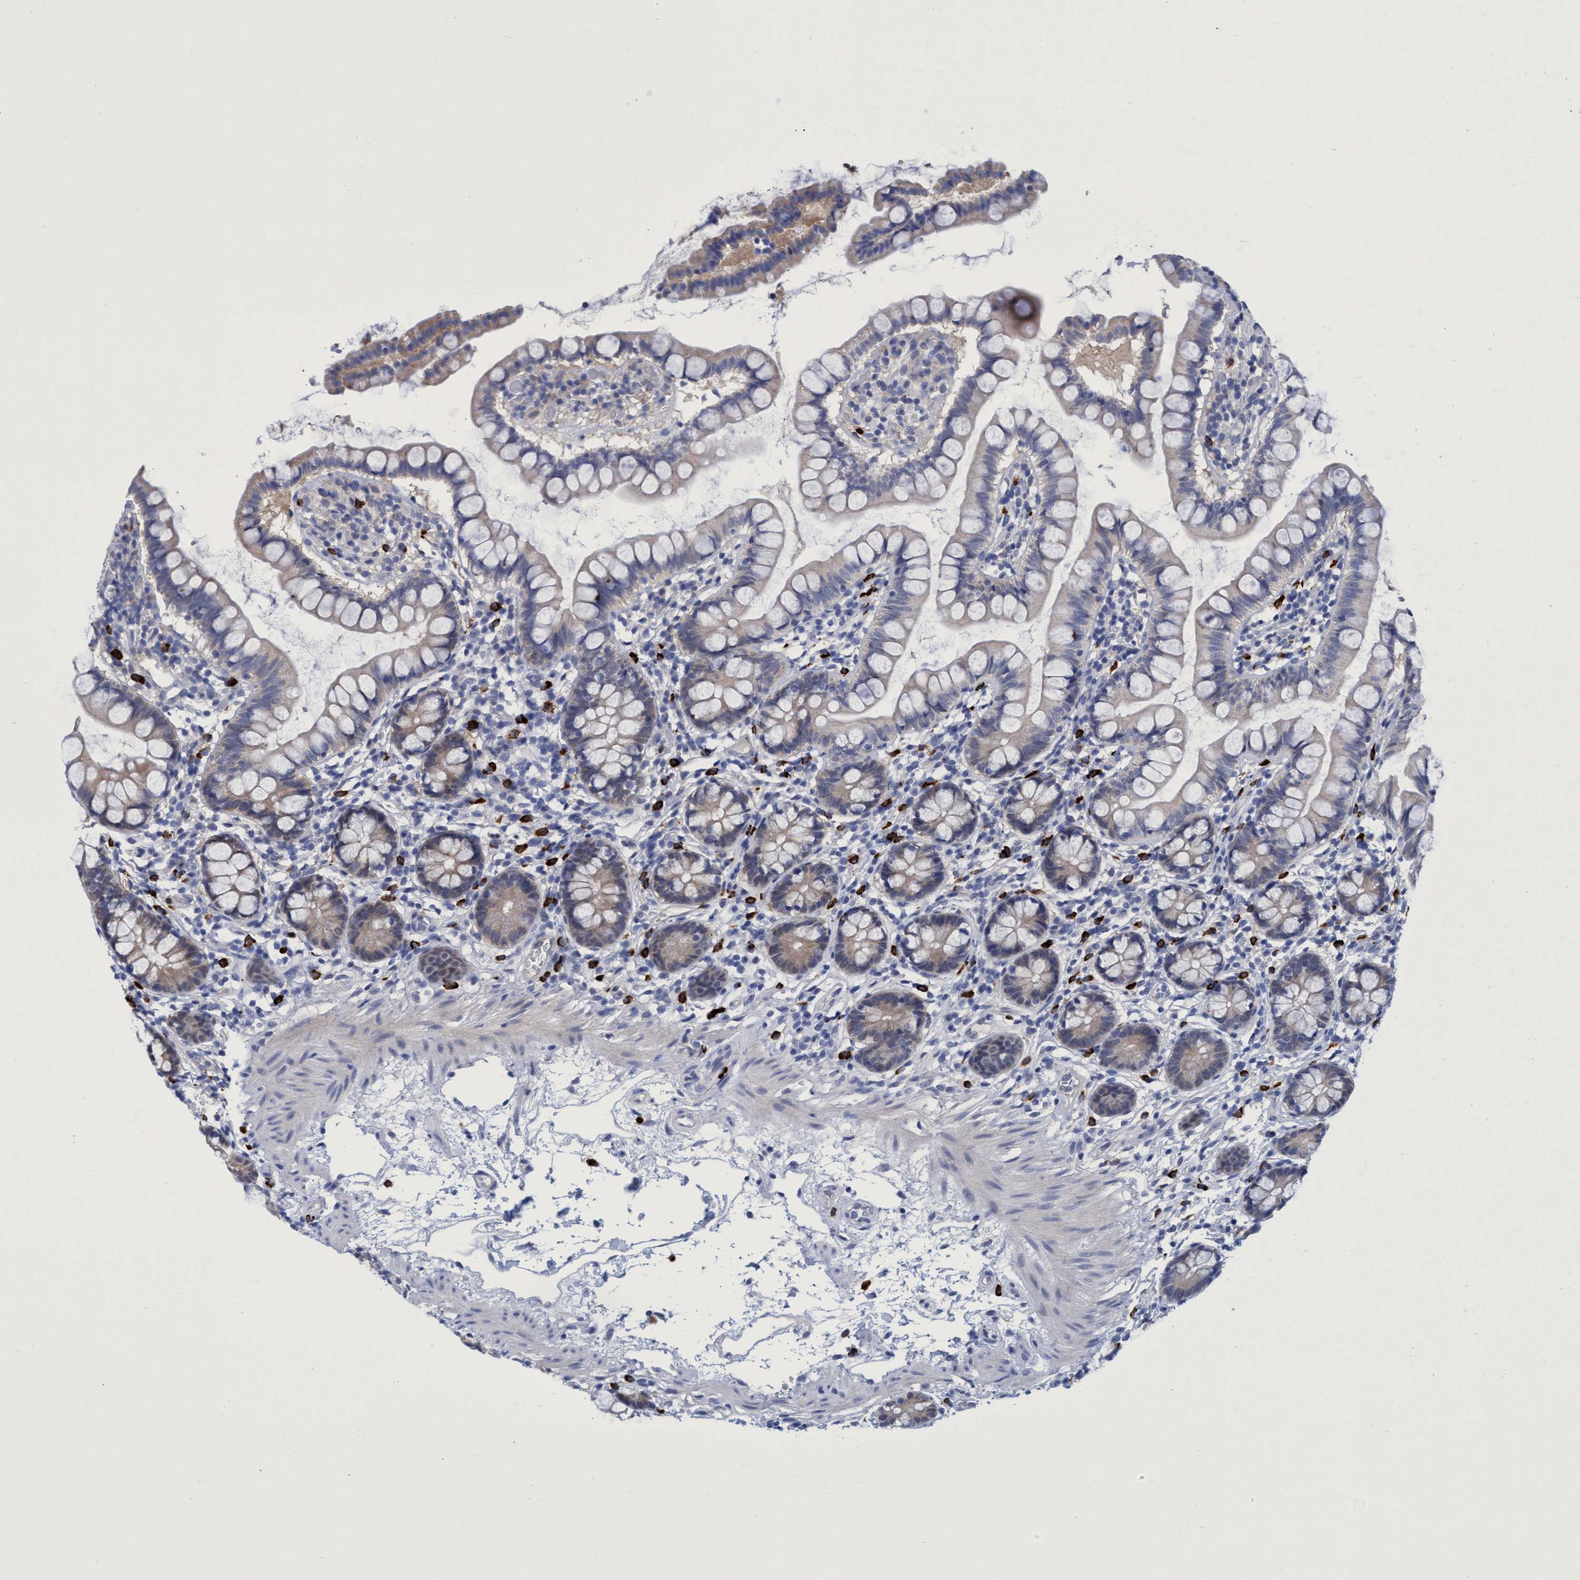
{"staining": {"intensity": "weak", "quantity": "25%-75%", "location": "cytoplasmic/membranous"}, "tissue": "small intestine", "cell_type": "Glandular cells", "image_type": "normal", "snomed": [{"axis": "morphology", "description": "Normal tissue, NOS"}, {"axis": "topography", "description": "Small intestine"}], "caption": "Glandular cells exhibit low levels of weak cytoplasmic/membranous positivity in about 25%-75% of cells in benign human small intestine. Immunohistochemistry stains the protein in brown and the nuclei are stained blue.", "gene": "PNPO", "patient": {"sex": "female", "age": 84}}